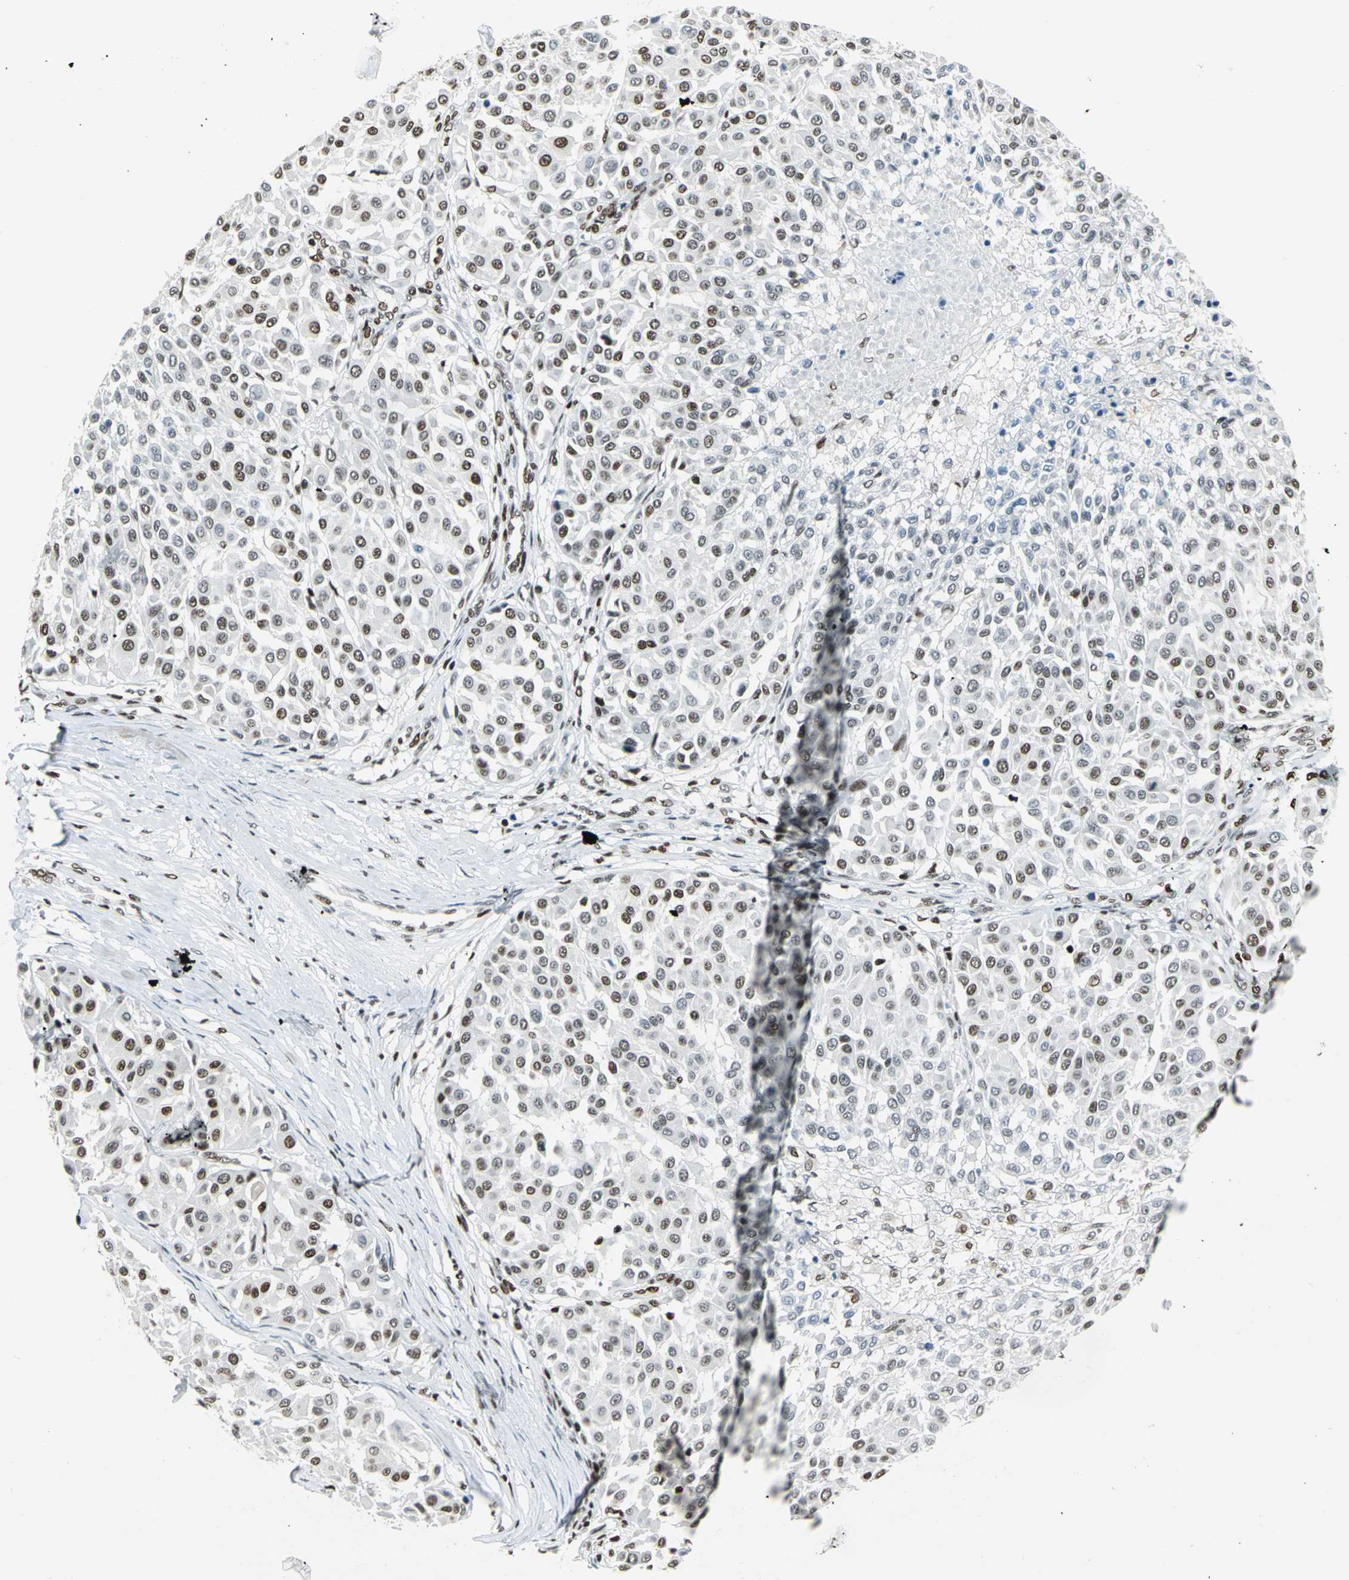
{"staining": {"intensity": "strong", "quantity": "25%-75%", "location": "nuclear"}, "tissue": "melanoma", "cell_type": "Tumor cells", "image_type": "cancer", "snomed": [{"axis": "morphology", "description": "Malignant melanoma, Metastatic site"}, {"axis": "topography", "description": "Soft tissue"}], "caption": "Immunohistochemical staining of malignant melanoma (metastatic site) reveals high levels of strong nuclear staining in about 25%-75% of tumor cells.", "gene": "HNRNPD", "patient": {"sex": "male", "age": 41}}